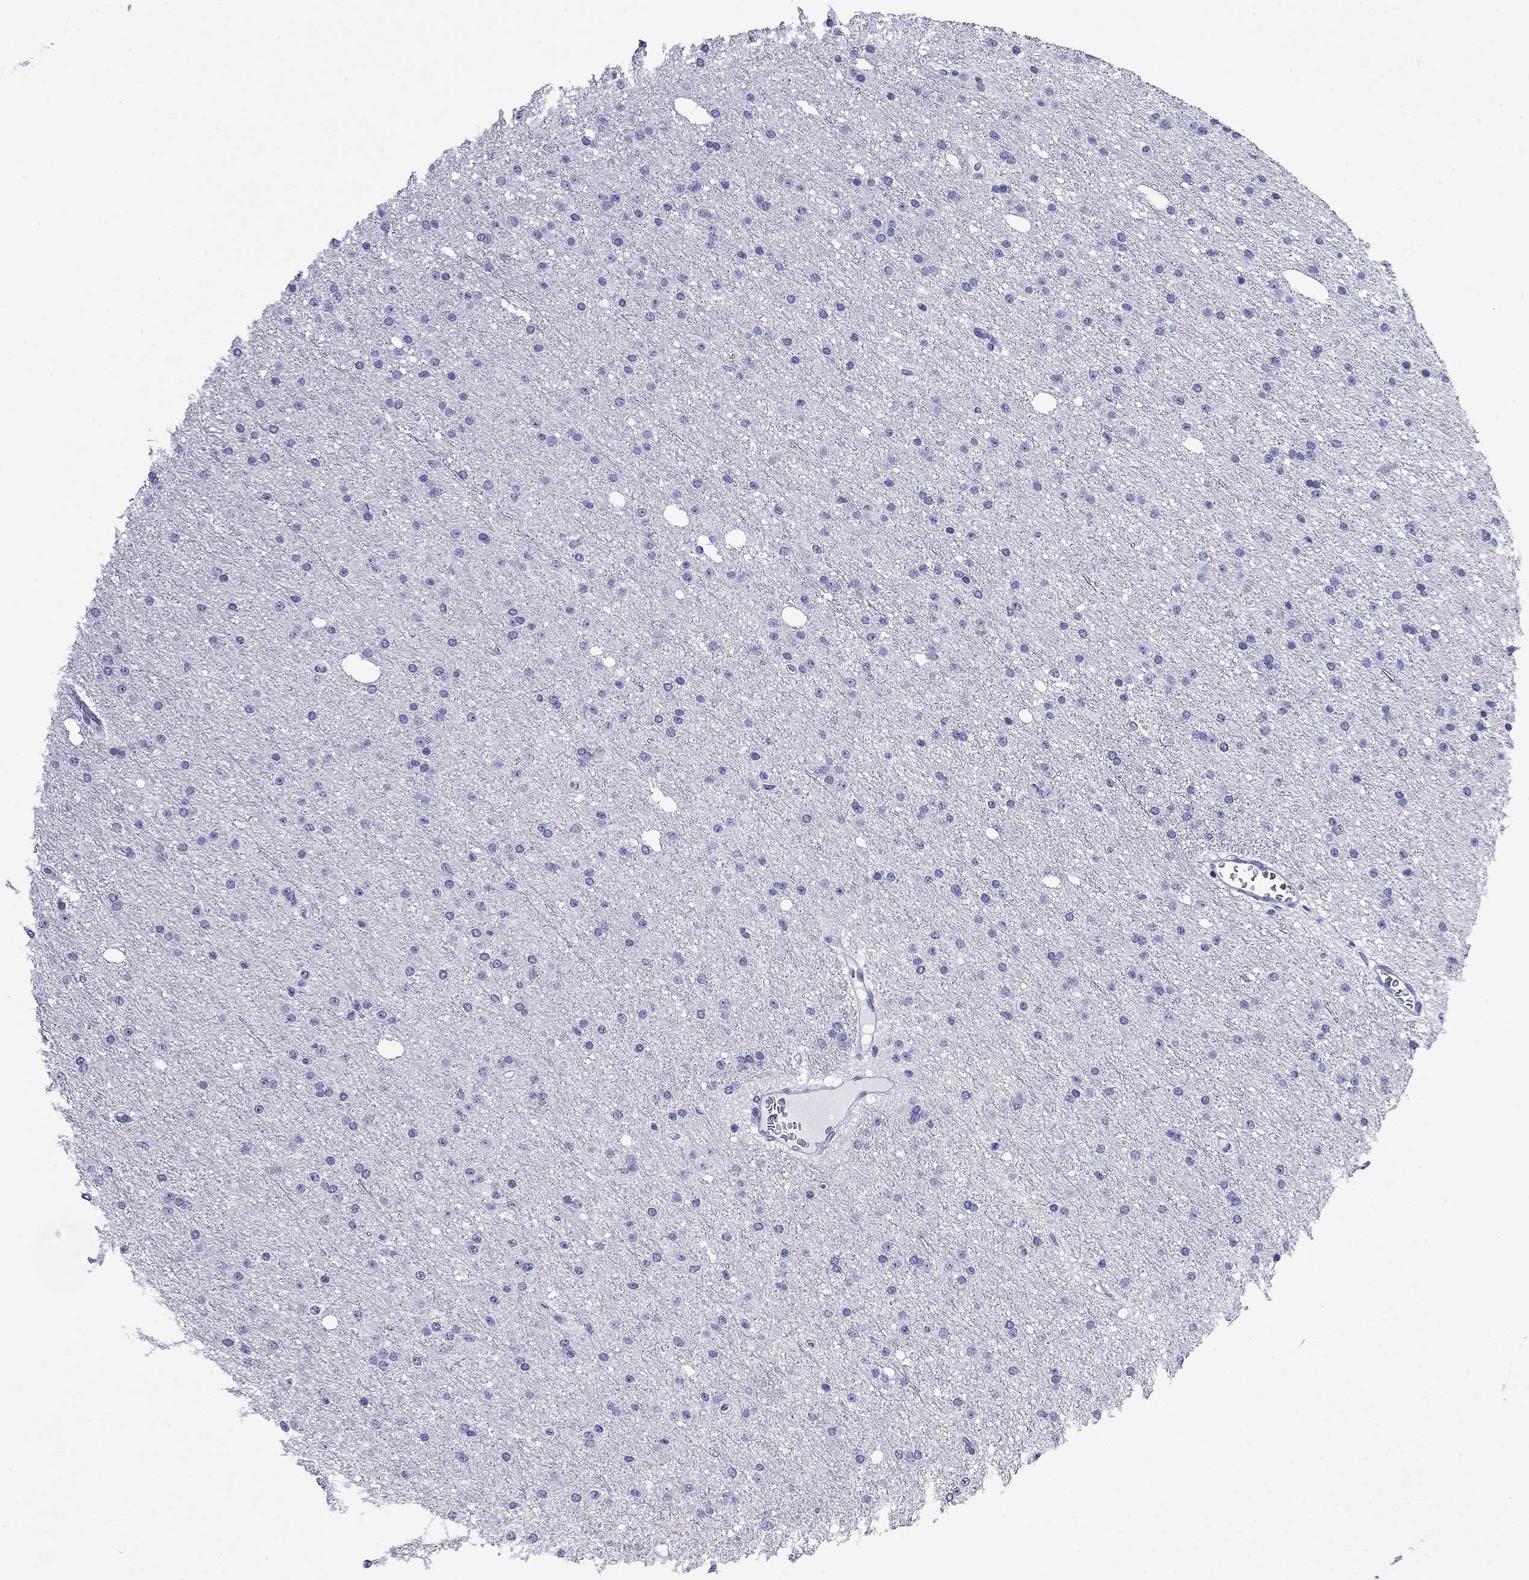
{"staining": {"intensity": "negative", "quantity": "none", "location": "none"}, "tissue": "glioma", "cell_type": "Tumor cells", "image_type": "cancer", "snomed": [{"axis": "morphology", "description": "Glioma, malignant, Low grade"}, {"axis": "topography", "description": "Brain"}], "caption": "Tumor cells show no significant expression in low-grade glioma (malignant).", "gene": "FIGLA", "patient": {"sex": "male", "age": 27}}